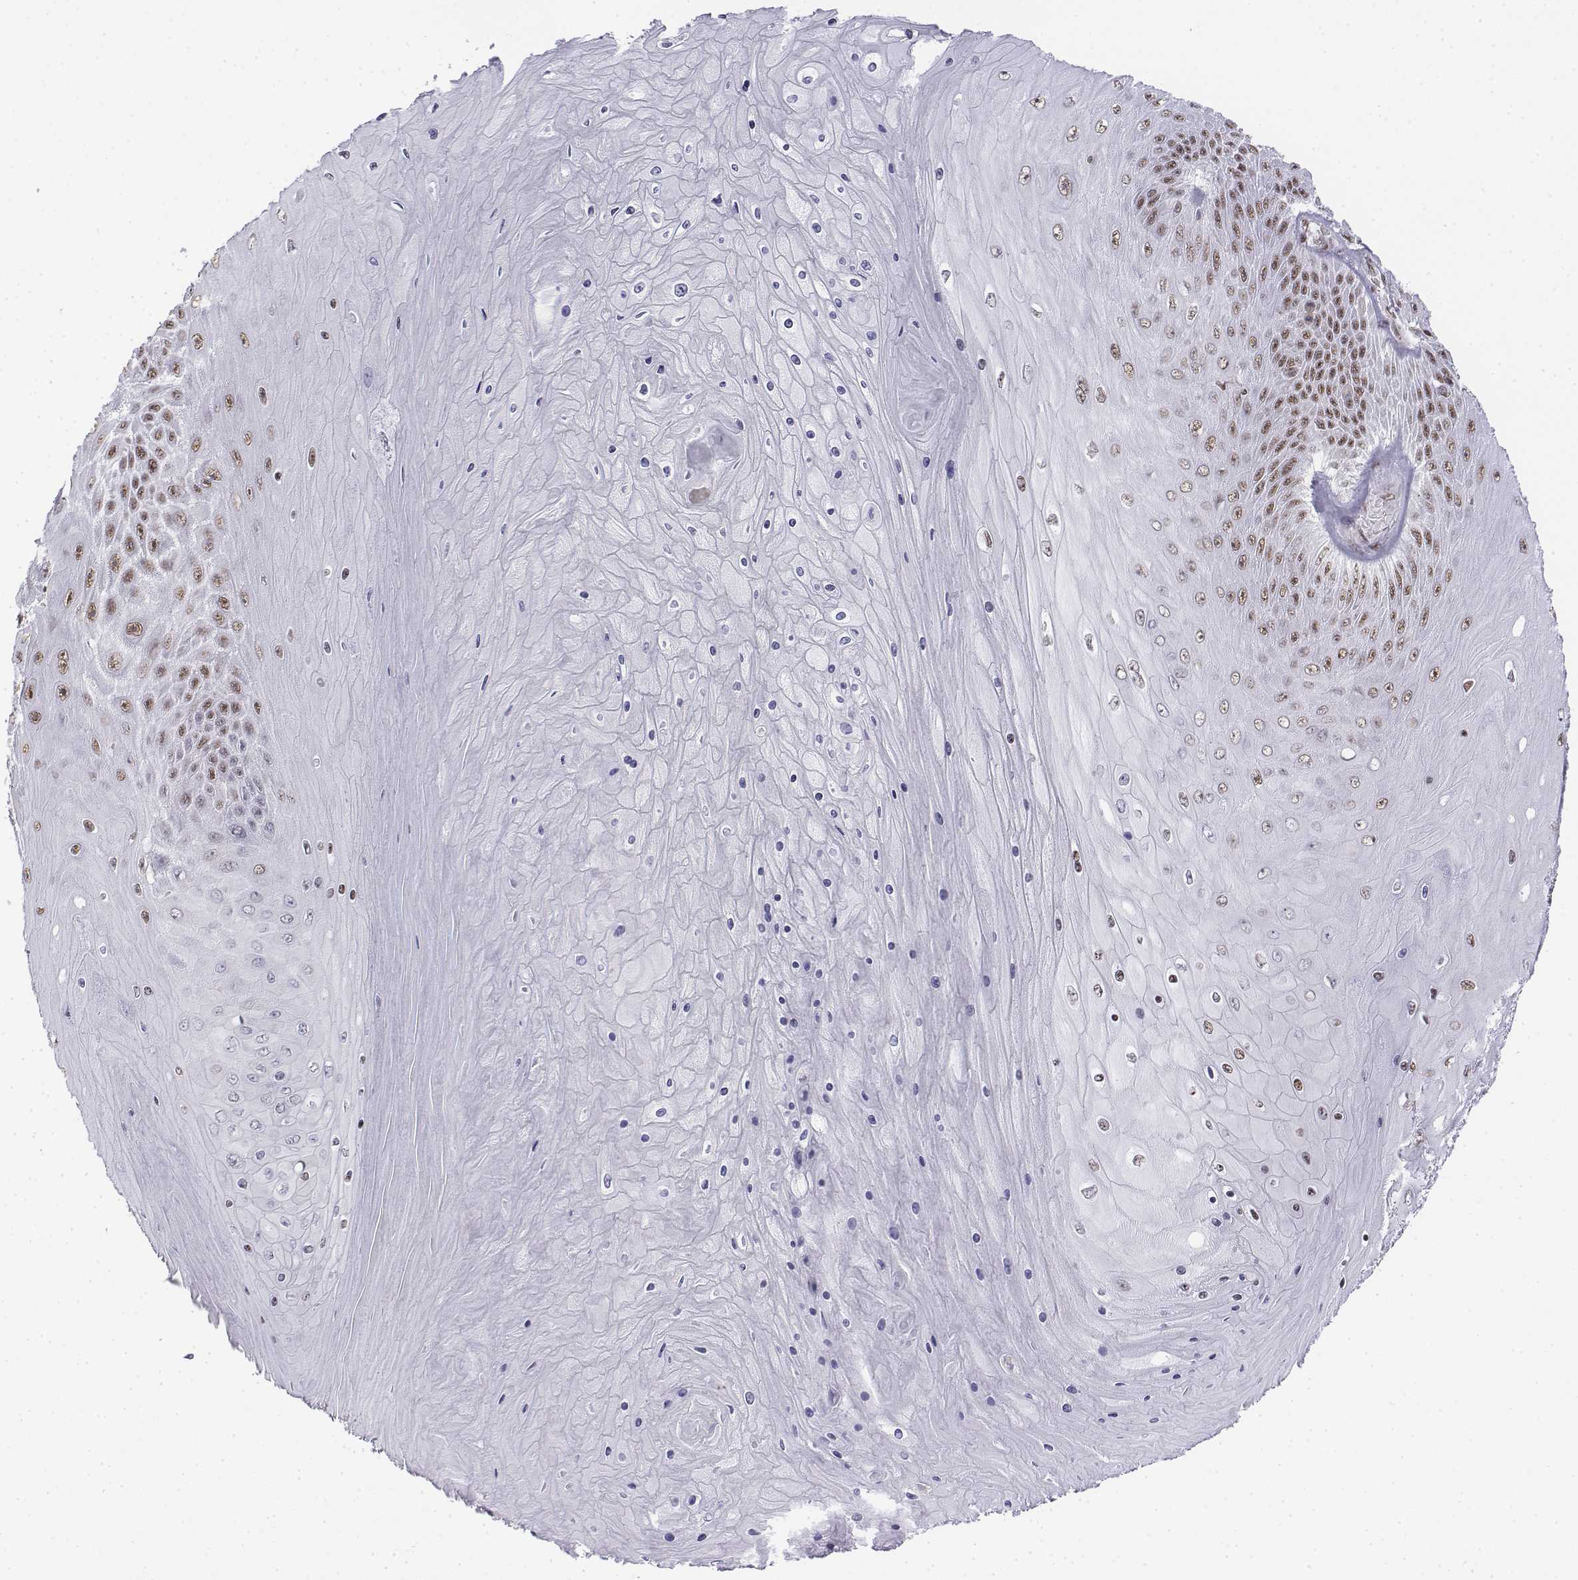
{"staining": {"intensity": "moderate", "quantity": ">75%", "location": "nuclear"}, "tissue": "skin cancer", "cell_type": "Tumor cells", "image_type": "cancer", "snomed": [{"axis": "morphology", "description": "Squamous cell carcinoma, NOS"}, {"axis": "topography", "description": "Skin"}], "caption": "IHC photomicrograph of skin squamous cell carcinoma stained for a protein (brown), which demonstrates medium levels of moderate nuclear expression in approximately >75% of tumor cells.", "gene": "SETD1A", "patient": {"sex": "male", "age": 62}}